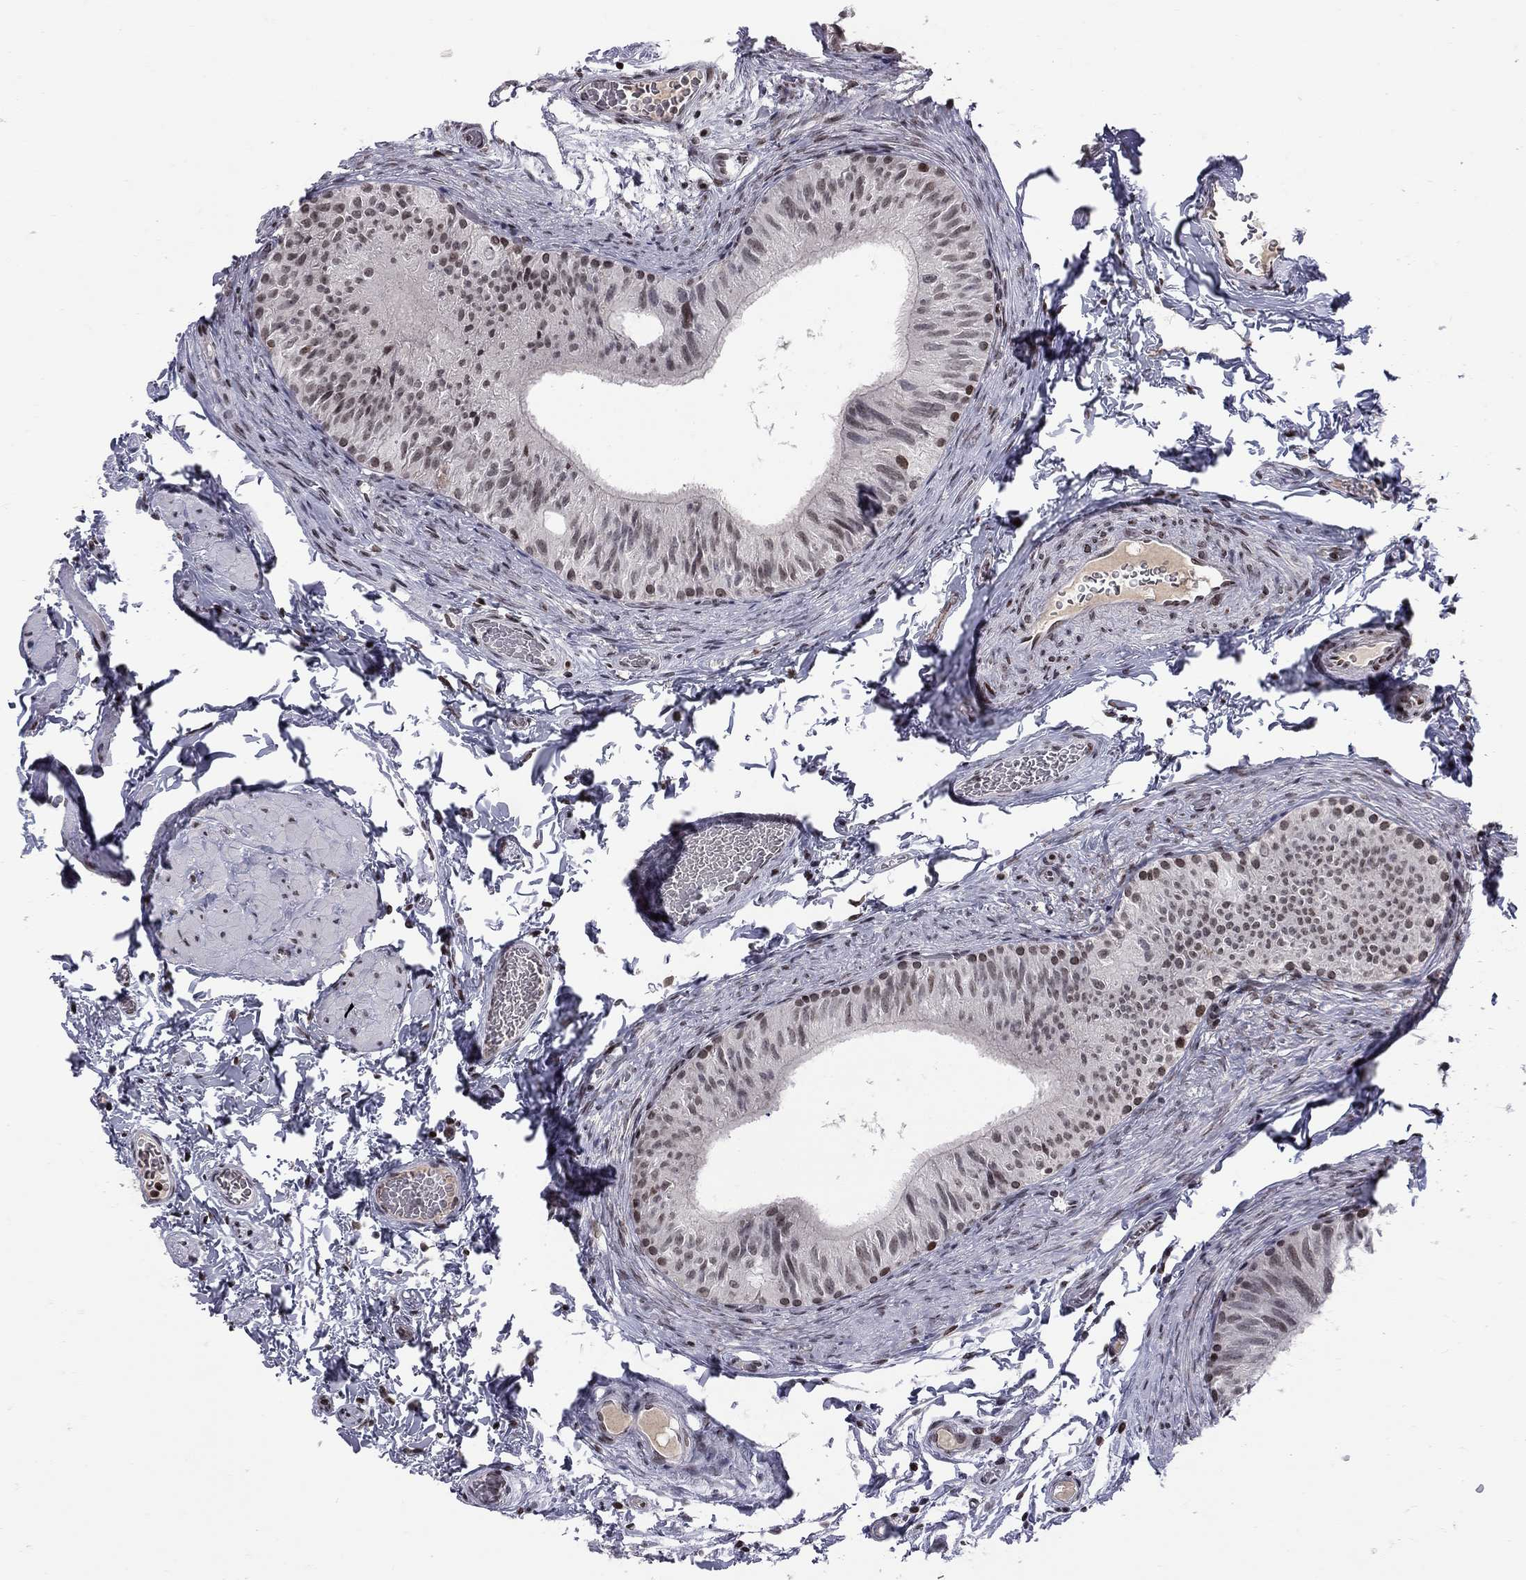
{"staining": {"intensity": "moderate", "quantity": "<25%", "location": "nuclear"}, "tissue": "epididymis", "cell_type": "Glandular cells", "image_type": "normal", "snomed": [{"axis": "morphology", "description": "Normal tissue, NOS"}, {"axis": "topography", "description": "Epididymis"}, {"axis": "topography", "description": "Vas deferens"}], "caption": "A high-resolution micrograph shows immunohistochemistry staining of normal epididymis, which exhibits moderate nuclear positivity in about <25% of glandular cells.", "gene": "RNASEH2C", "patient": {"sex": "male", "age": 23}}